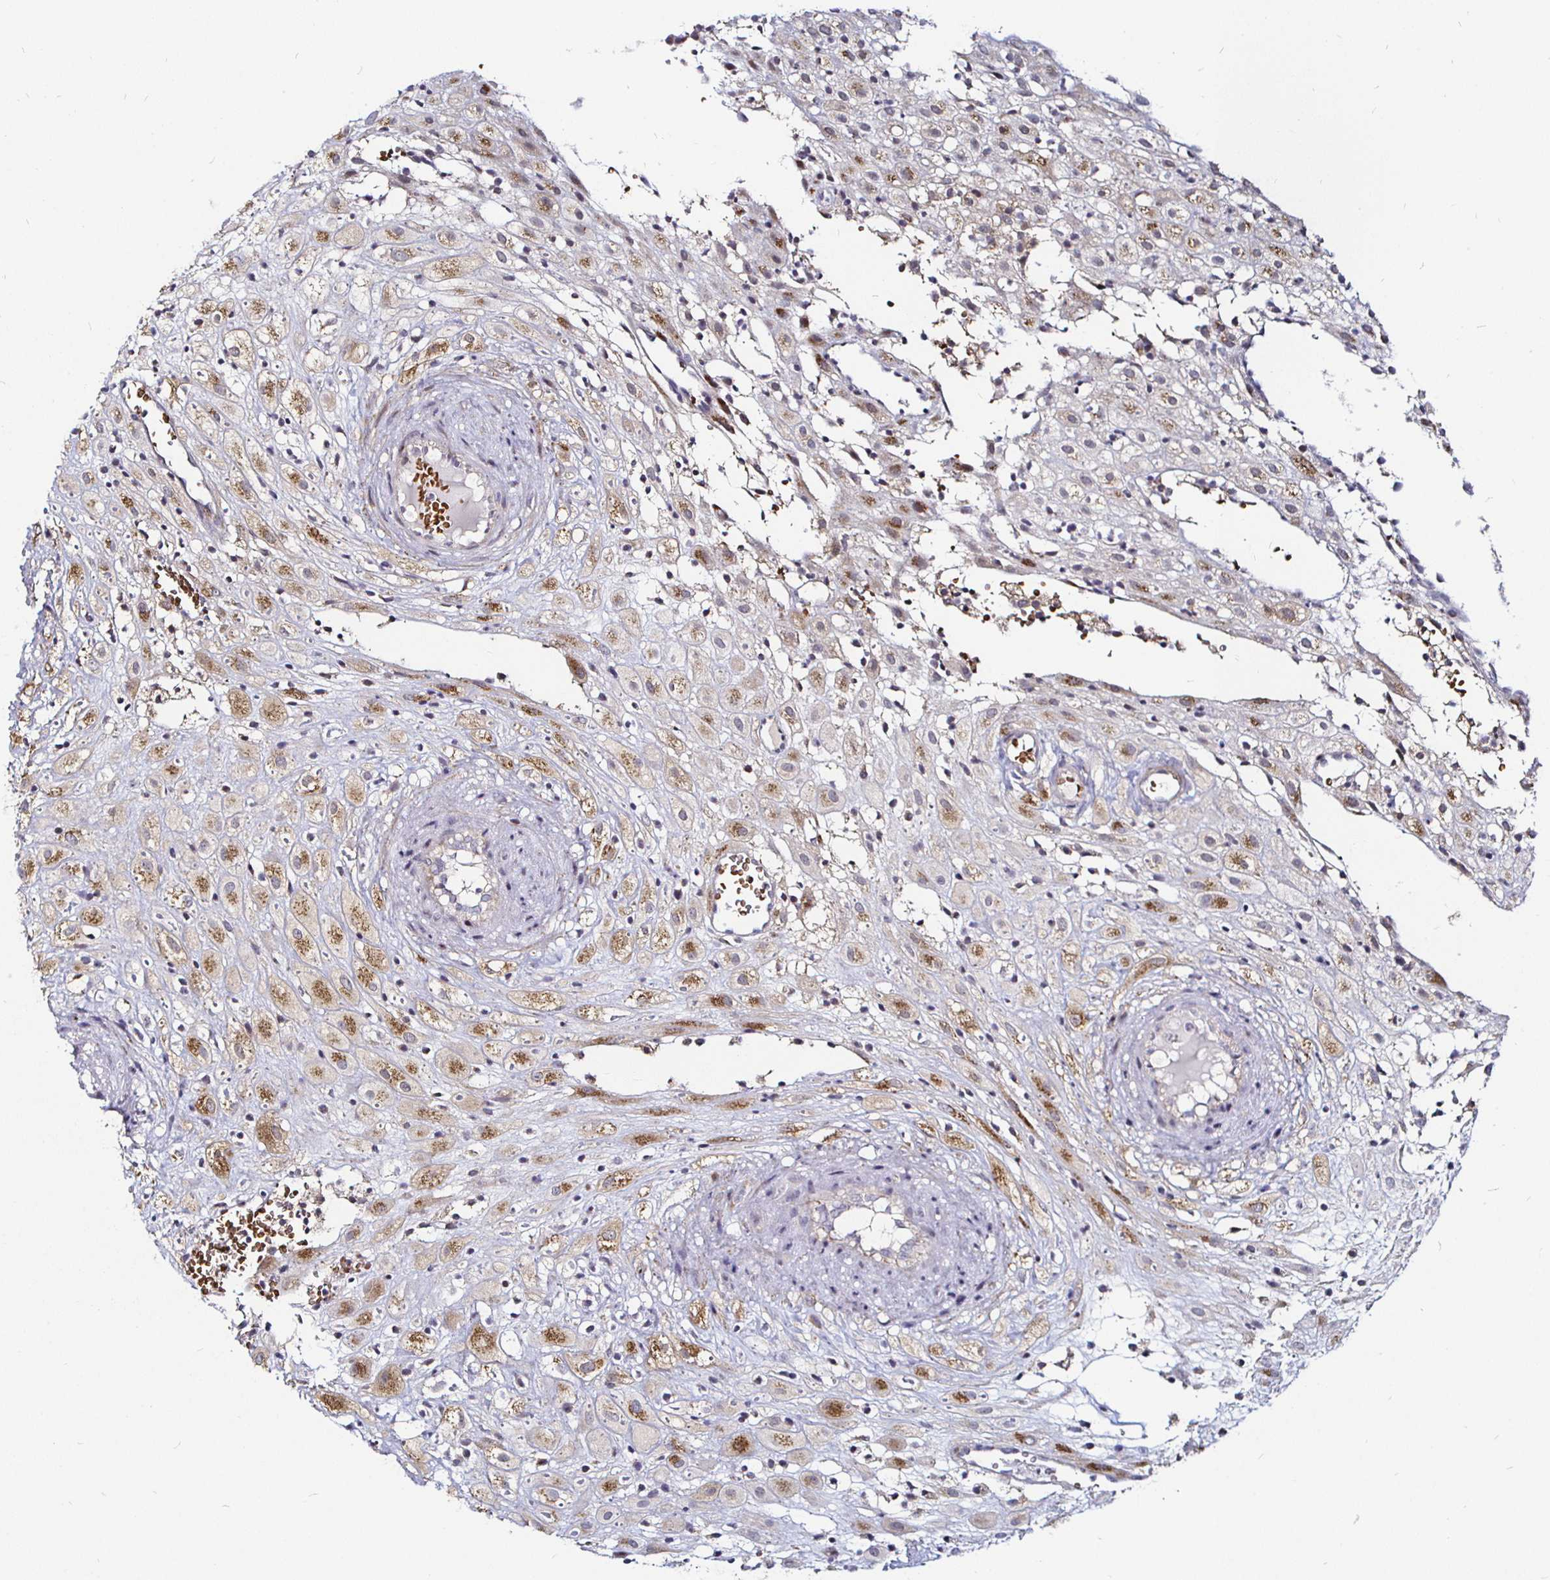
{"staining": {"intensity": "moderate", "quantity": ">75%", "location": "cytoplasmic/membranous"}, "tissue": "placenta", "cell_type": "Decidual cells", "image_type": "normal", "snomed": [{"axis": "morphology", "description": "Normal tissue, NOS"}, {"axis": "topography", "description": "Placenta"}], "caption": "Immunohistochemical staining of normal placenta displays medium levels of moderate cytoplasmic/membranous staining in approximately >75% of decidual cells.", "gene": "ATG3", "patient": {"sex": "female", "age": 24}}